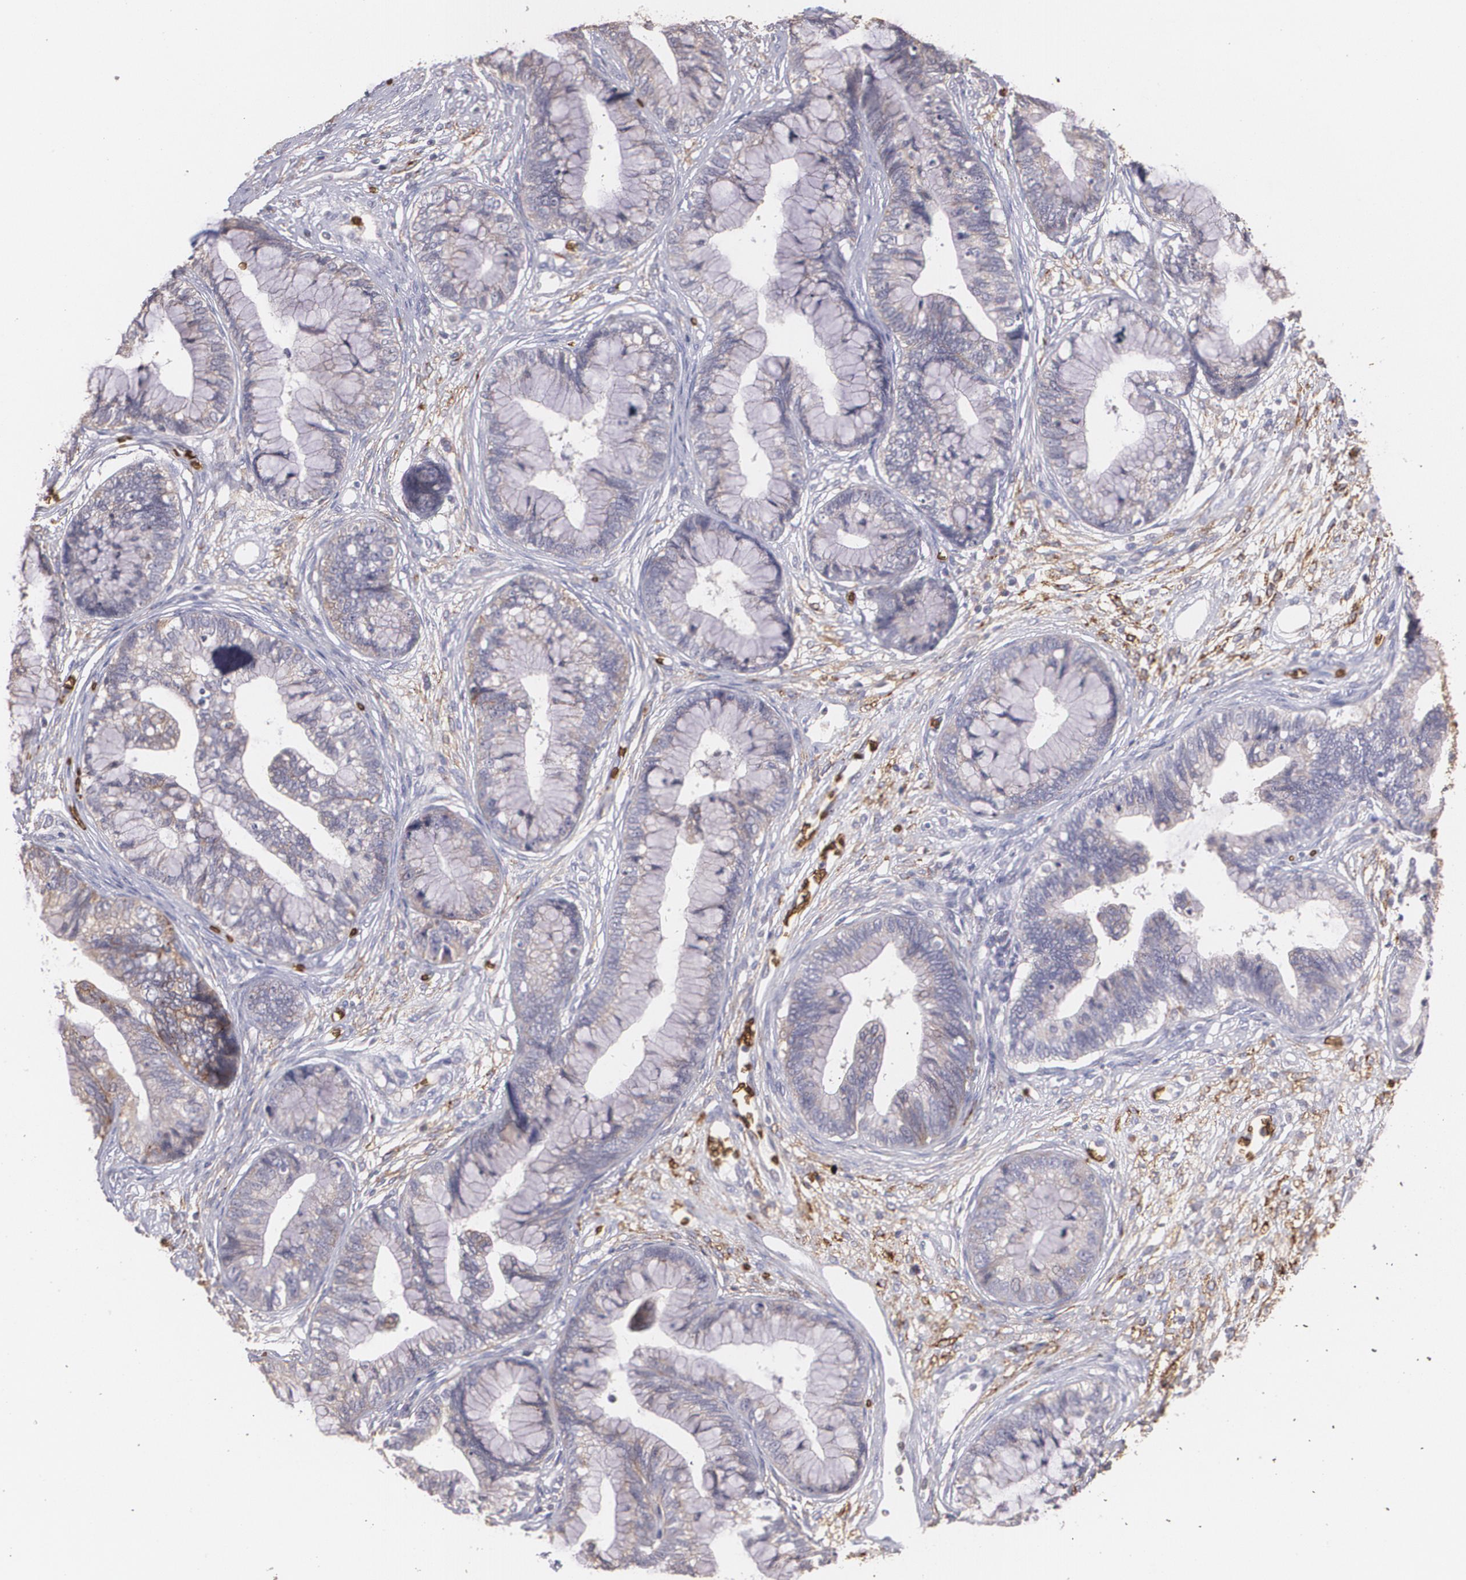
{"staining": {"intensity": "weak", "quantity": "25%-75%", "location": "cytoplasmic/membranous"}, "tissue": "cervical cancer", "cell_type": "Tumor cells", "image_type": "cancer", "snomed": [{"axis": "morphology", "description": "Adenocarcinoma, NOS"}, {"axis": "topography", "description": "Cervix"}], "caption": "High-magnification brightfield microscopy of adenocarcinoma (cervical) stained with DAB (3,3'-diaminobenzidine) (brown) and counterstained with hematoxylin (blue). tumor cells exhibit weak cytoplasmic/membranous staining is identified in about25%-75% of cells. (DAB (3,3'-diaminobenzidine) = brown stain, brightfield microscopy at high magnification).", "gene": "SLC2A1", "patient": {"sex": "female", "age": 44}}